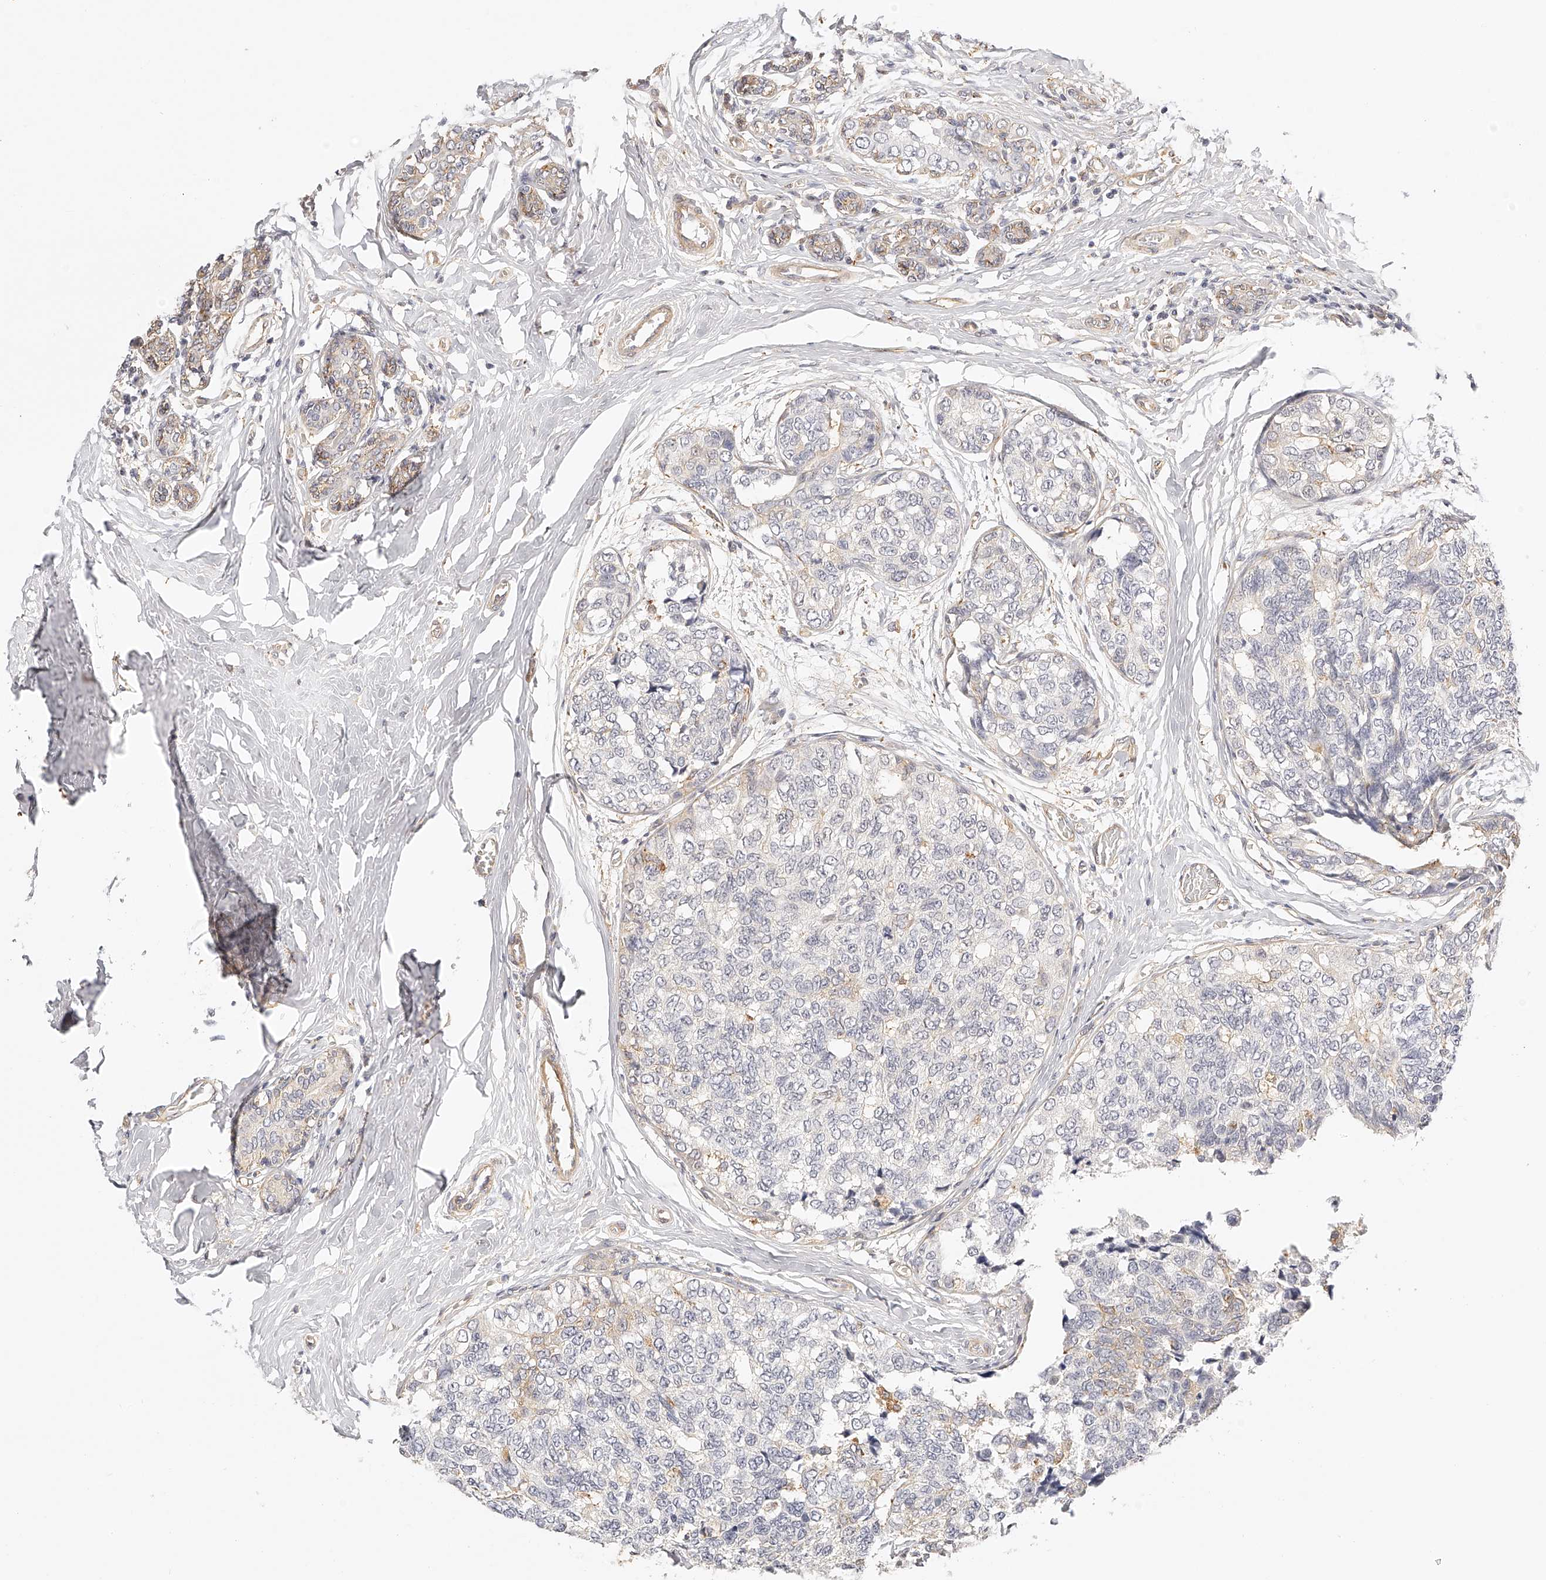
{"staining": {"intensity": "negative", "quantity": "none", "location": "none"}, "tissue": "breast cancer", "cell_type": "Tumor cells", "image_type": "cancer", "snomed": [{"axis": "morphology", "description": "Normal tissue, NOS"}, {"axis": "morphology", "description": "Duct carcinoma"}, {"axis": "topography", "description": "Breast"}], "caption": "Tumor cells show no significant expression in breast cancer.", "gene": "SYNC", "patient": {"sex": "female", "age": 43}}